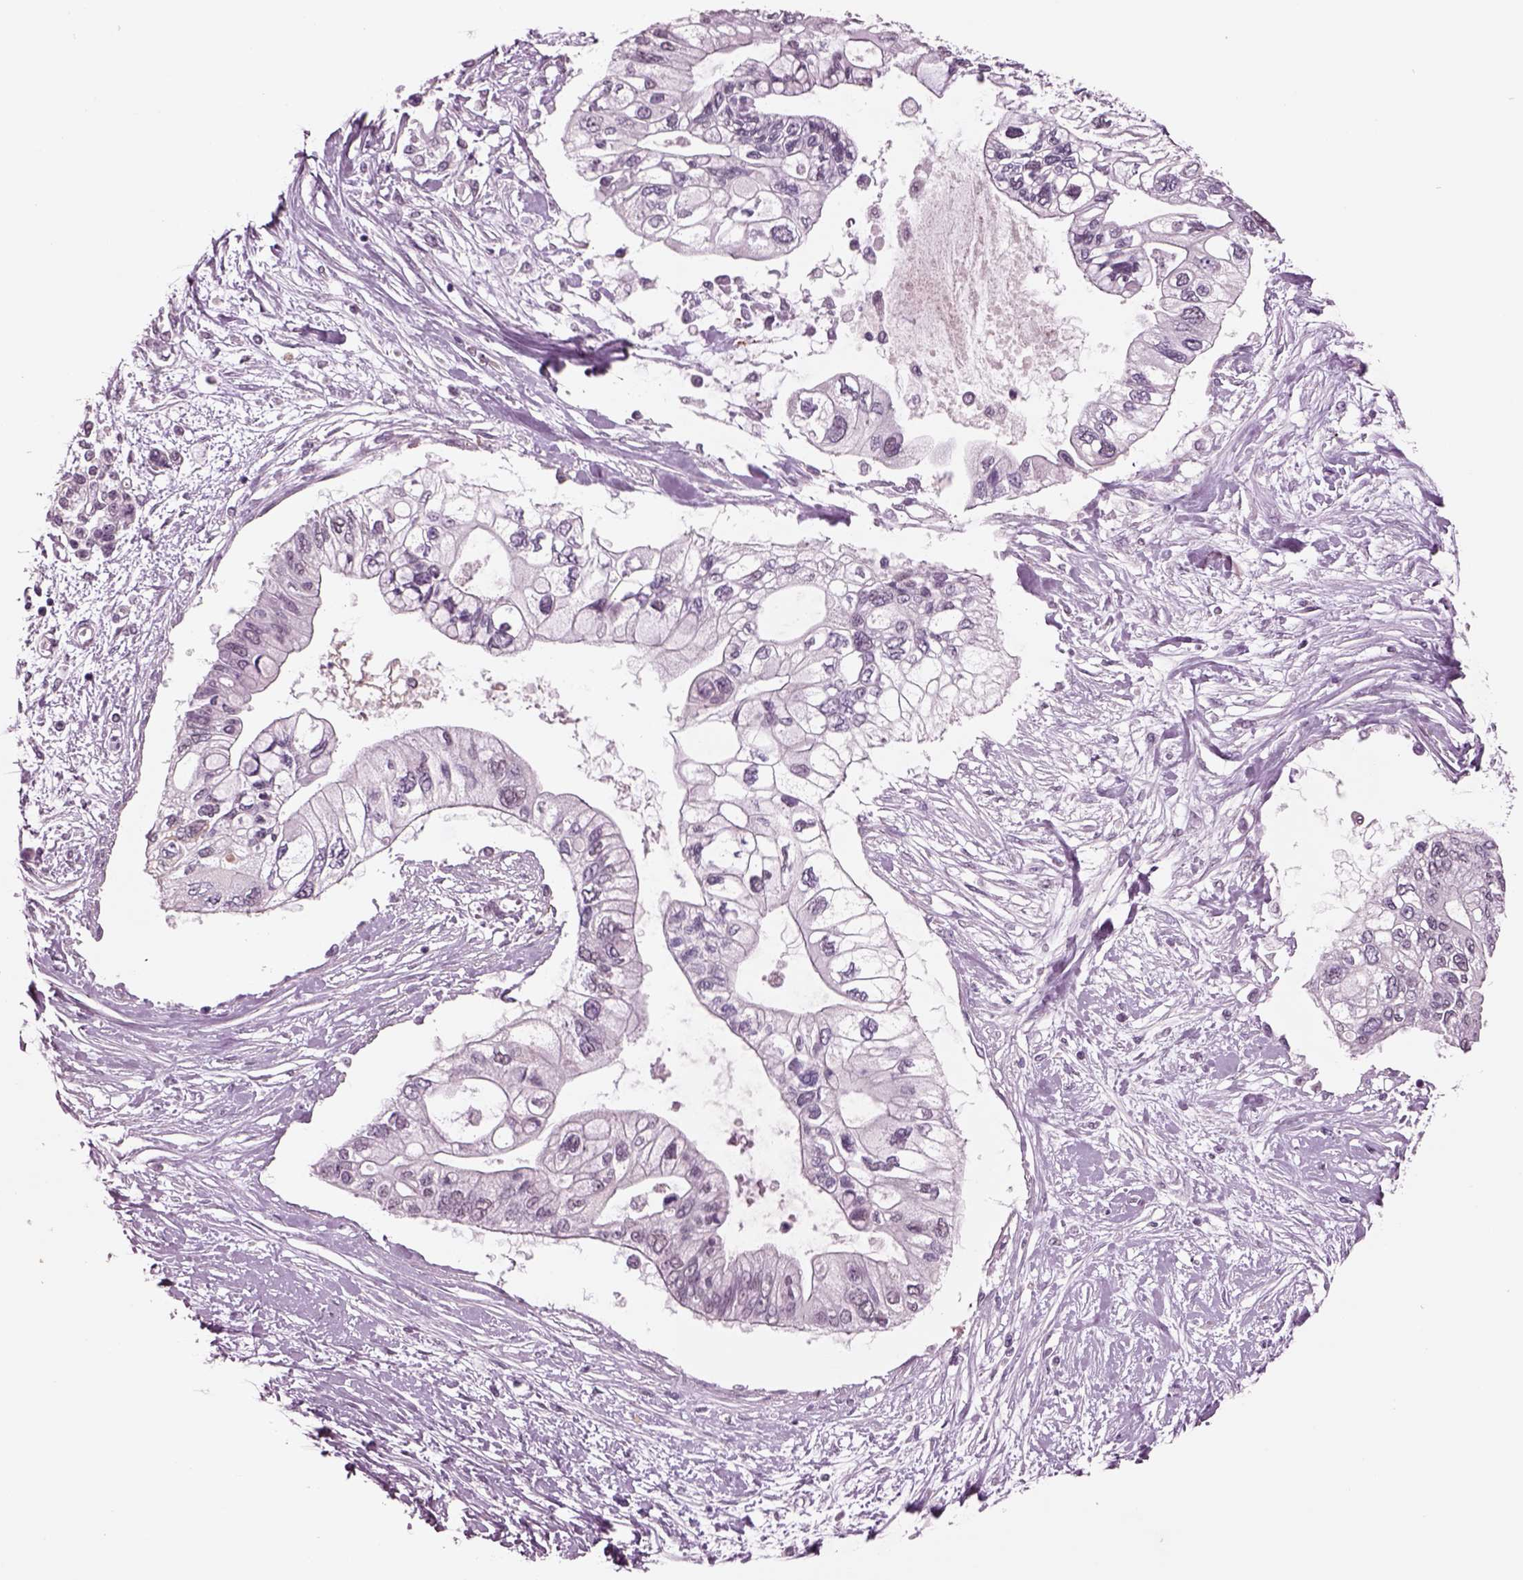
{"staining": {"intensity": "negative", "quantity": "none", "location": "none"}, "tissue": "pancreatic cancer", "cell_type": "Tumor cells", "image_type": "cancer", "snomed": [{"axis": "morphology", "description": "Adenocarcinoma, NOS"}, {"axis": "topography", "description": "Pancreas"}], "caption": "The IHC micrograph has no significant staining in tumor cells of pancreatic cancer (adenocarcinoma) tissue. (Stains: DAB immunohistochemistry with hematoxylin counter stain, Microscopy: brightfield microscopy at high magnification).", "gene": "SEPHS1", "patient": {"sex": "female", "age": 77}}